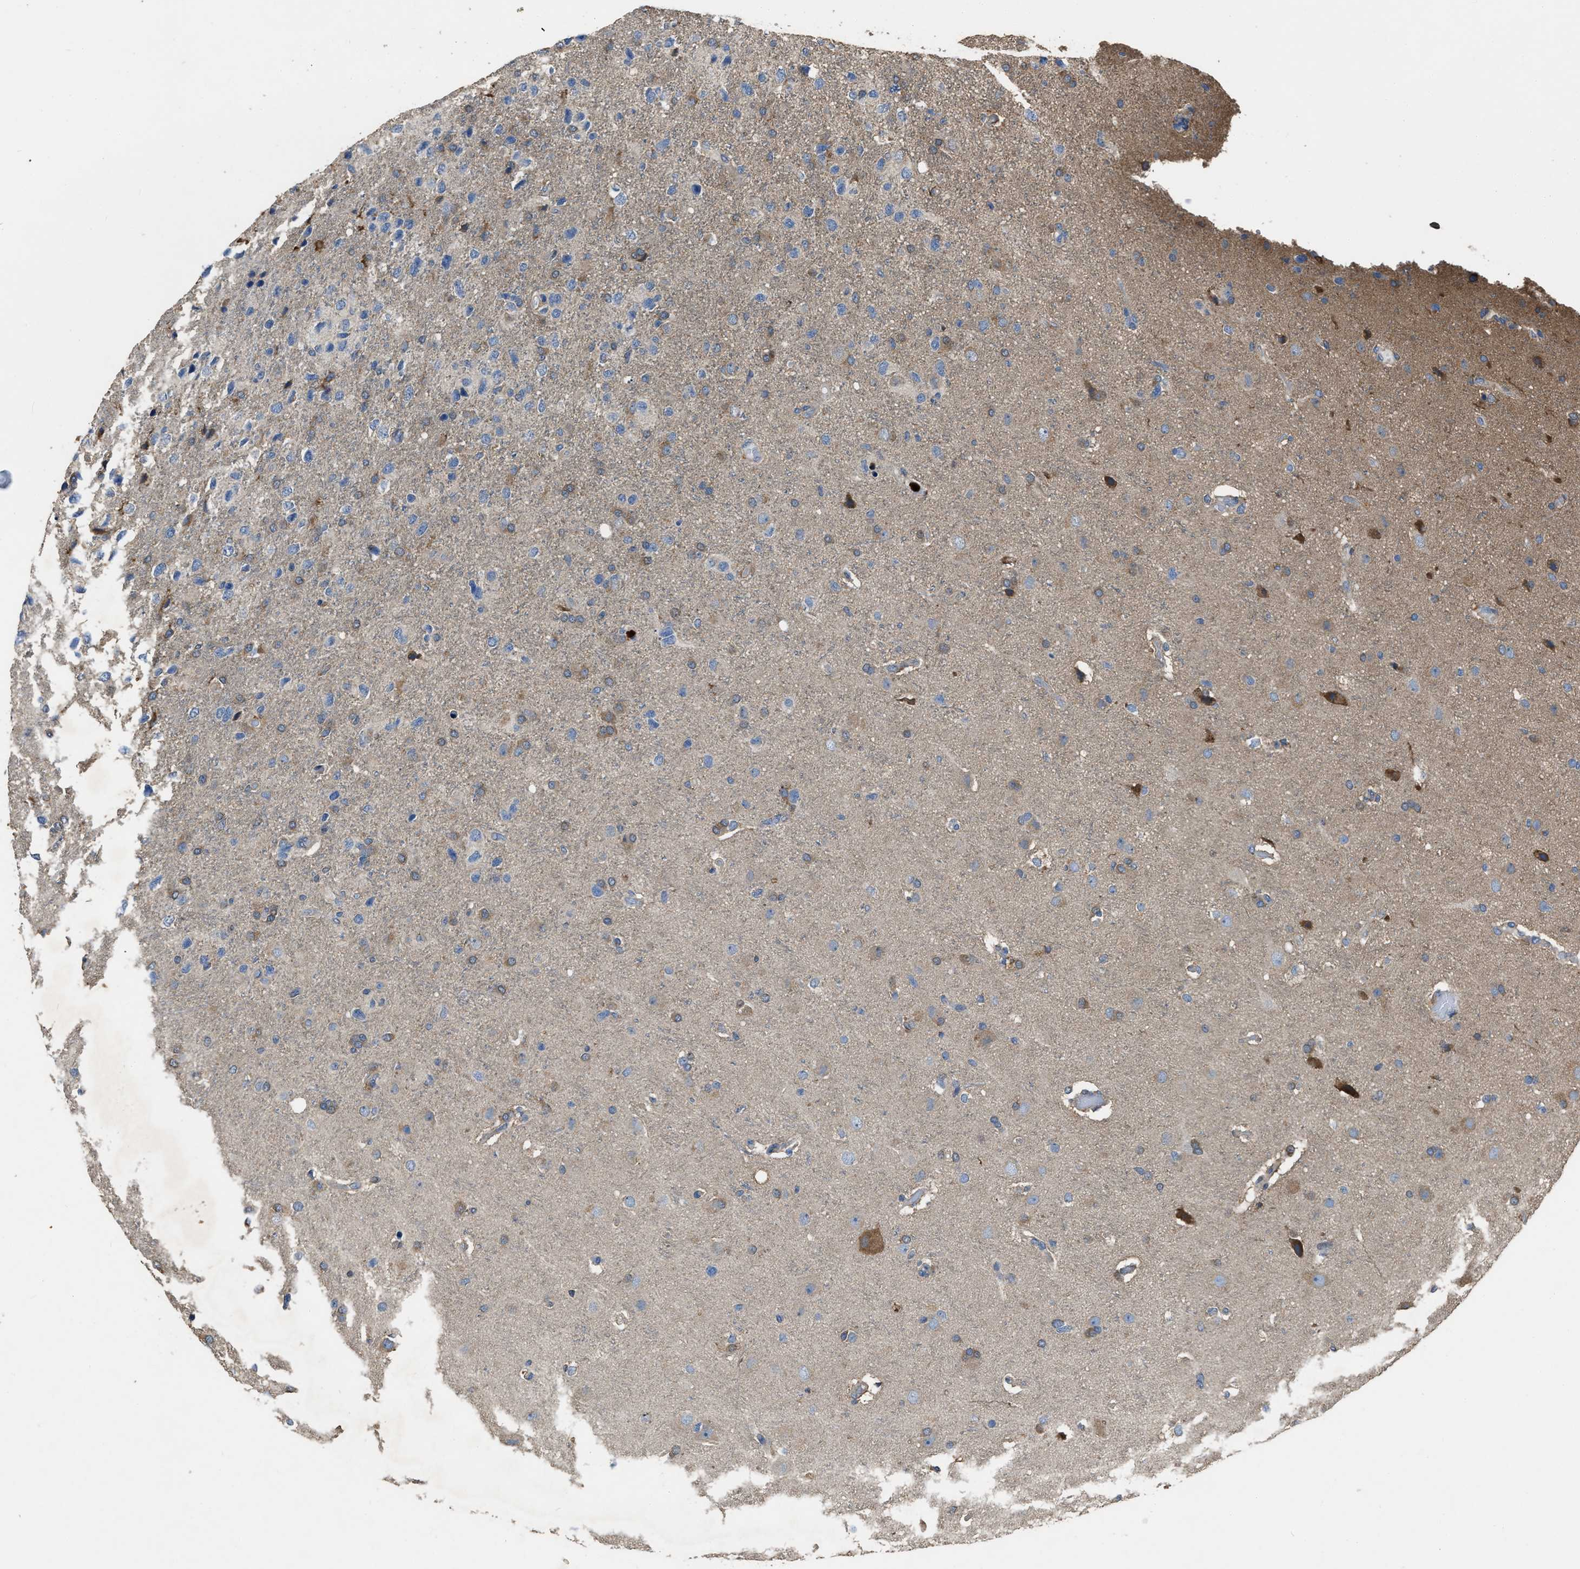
{"staining": {"intensity": "negative", "quantity": "none", "location": "none"}, "tissue": "glioma", "cell_type": "Tumor cells", "image_type": "cancer", "snomed": [{"axis": "morphology", "description": "Glioma, malignant, High grade"}, {"axis": "topography", "description": "Brain"}], "caption": "An image of glioma stained for a protein demonstrates no brown staining in tumor cells. The staining is performed using DAB (3,3'-diaminobenzidine) brown chromogen with nuclei counter-stained in using hematoxylin.", "gene": "ANGPT1", "patient": {"sex": "female", "age": 58}}